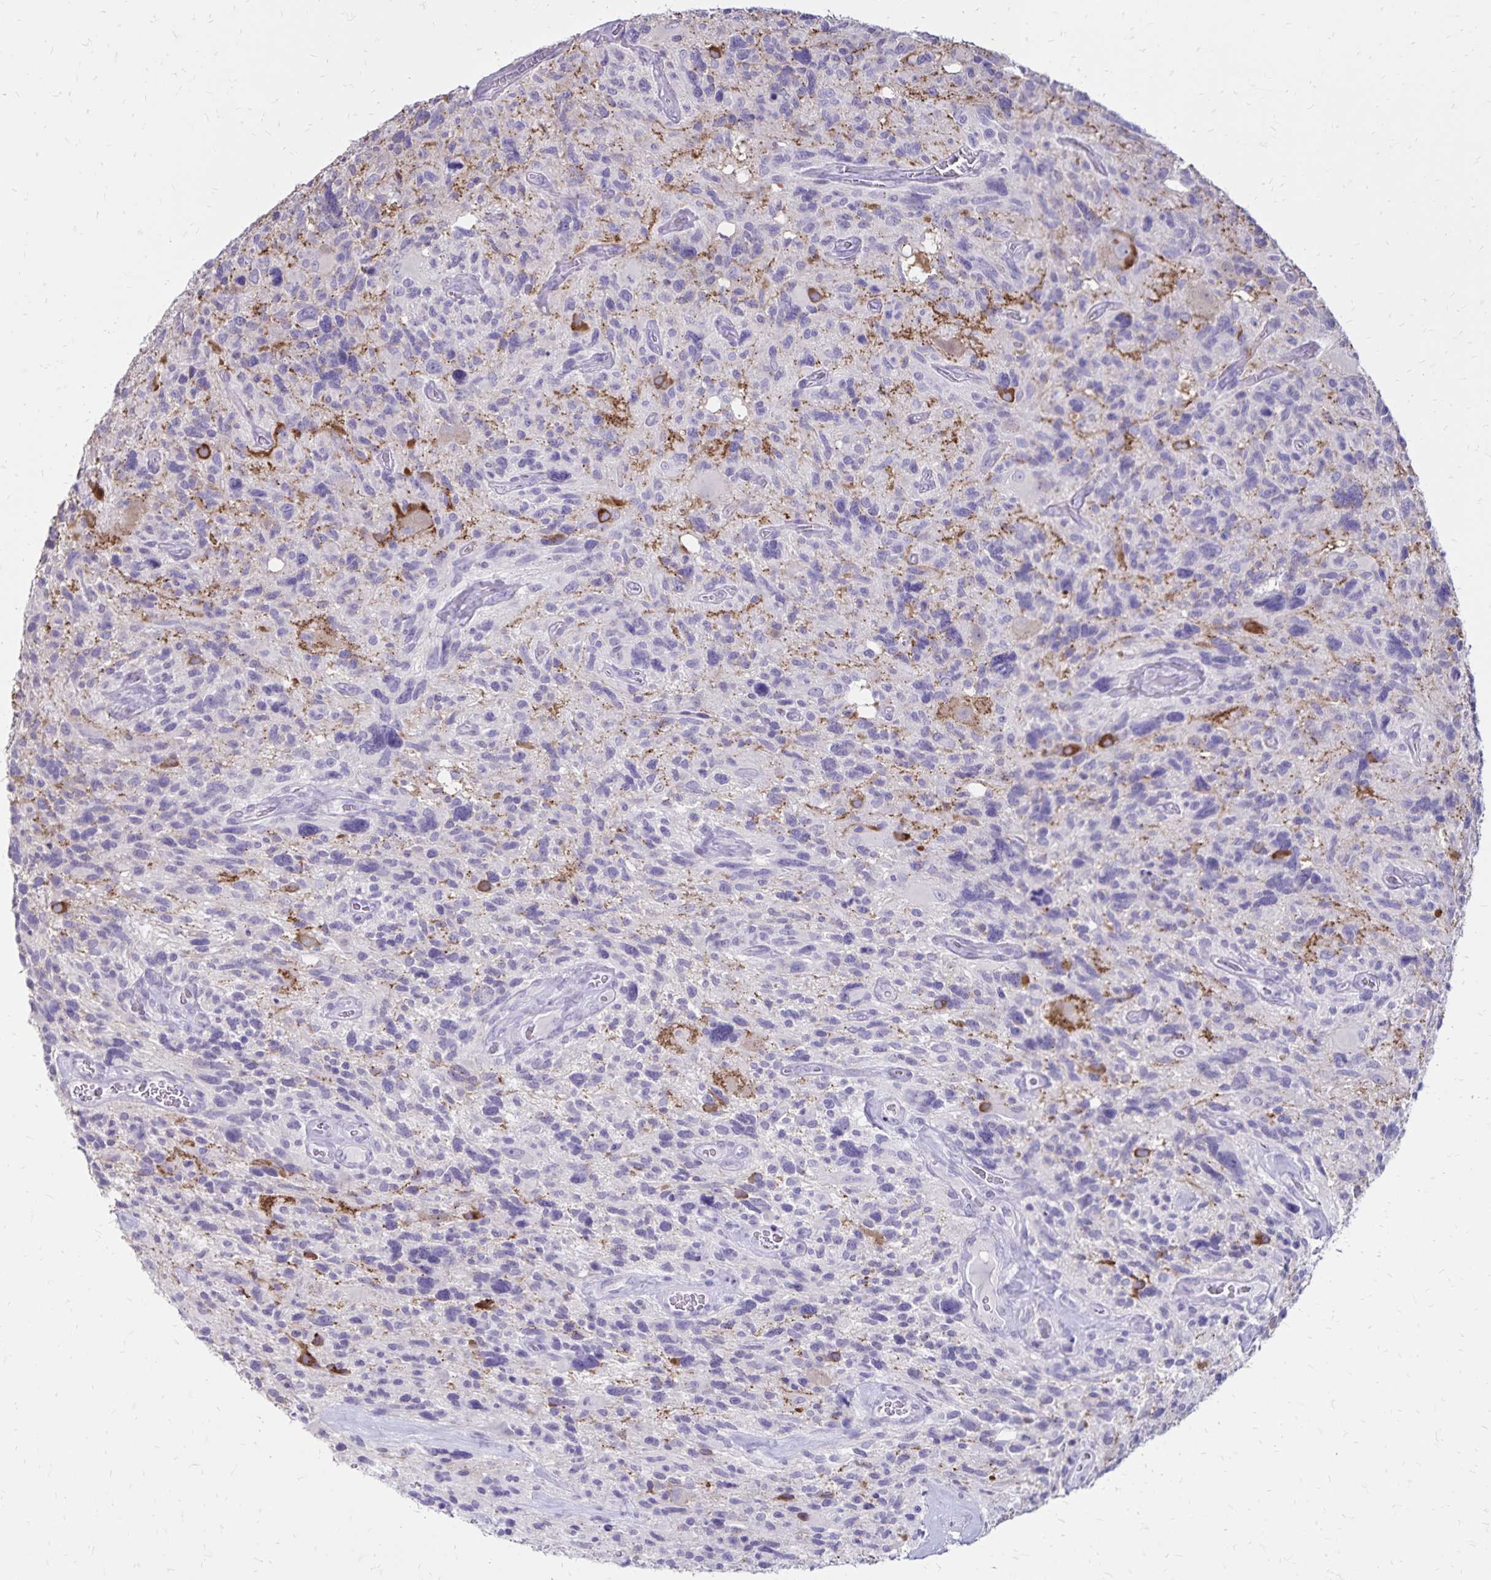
{"staining": {"intensity": "moderate", "quantity": "<25%", "location": "cytoplasmic/membranous"}, "tissue": "glioma", "cell_type": "Tumor cells", "image_type": "cancer", "snomed": [{"axis": "morphology", "description": "Glioma, malignant, High grade"}, {"axis": "topography", "description": "Brain"}], "caption": "Moderate cytoplasmic/membranous protein staining is identified in about <25% of tumor cells in malignant glioma (high-grade).", "gene": "SH3GL3", "patient": {"sex": "male", "age": 49}}